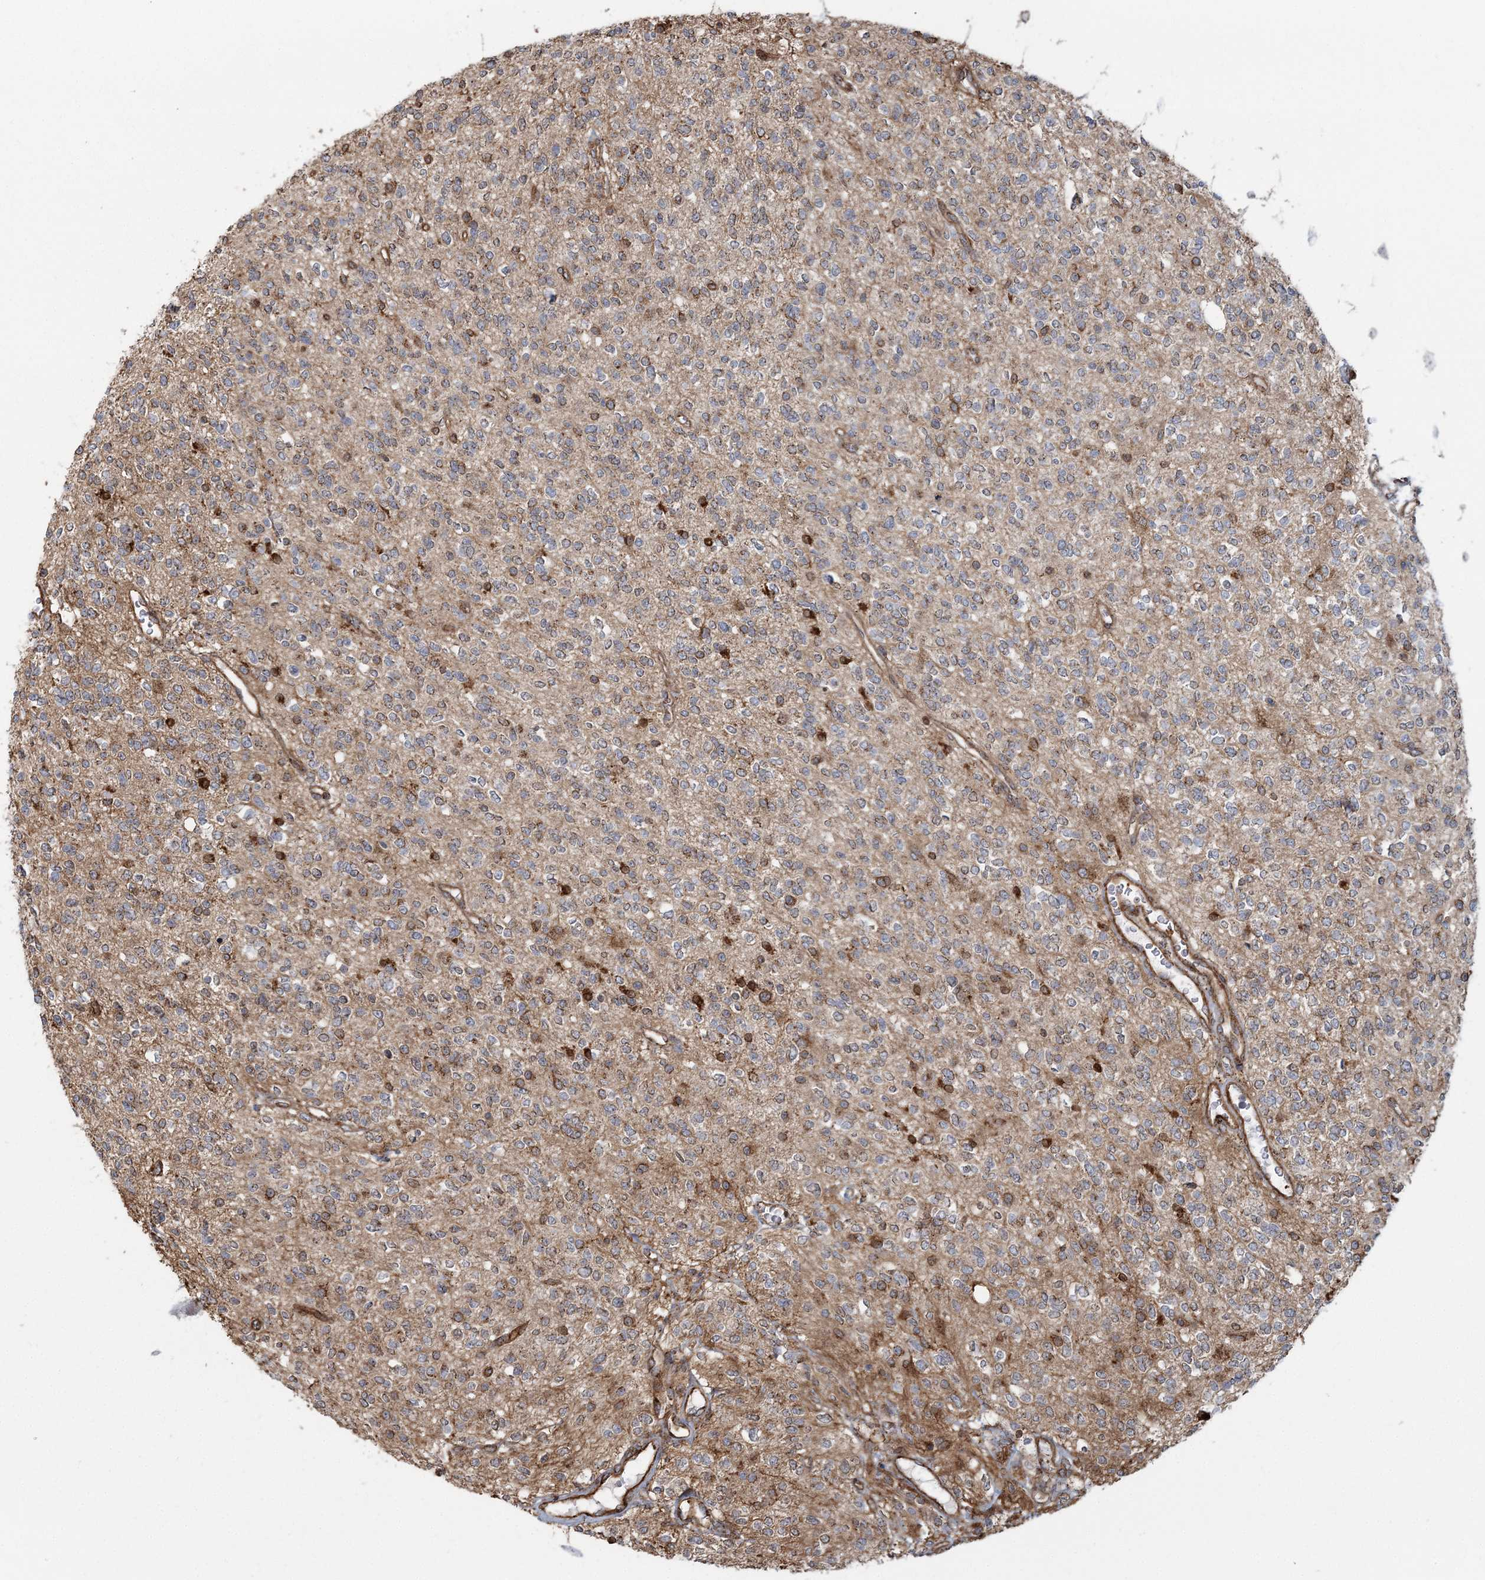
{"staining": {"intensity": "weak", "quantity": "<25%", "location": "cytoplasmic/membranous"}, "tissue": "glioma", "cell_type": "Tumor cells", "image_type": "cancer", "snomed": [{"axis": "morphology", "description": "Glioma, malignant, High grade"}, {"axis": "topography", "description": "Brain"}], "caption": "Glioma was stained to show a protein in brown. There is no significant expression in tumor cells. (DAB (3,3'-diaminobenzidine) immunohistochemistry, high magnification).", "gene": "TRAF3IP2", "patient": {"sex": "male", "age": 34}}